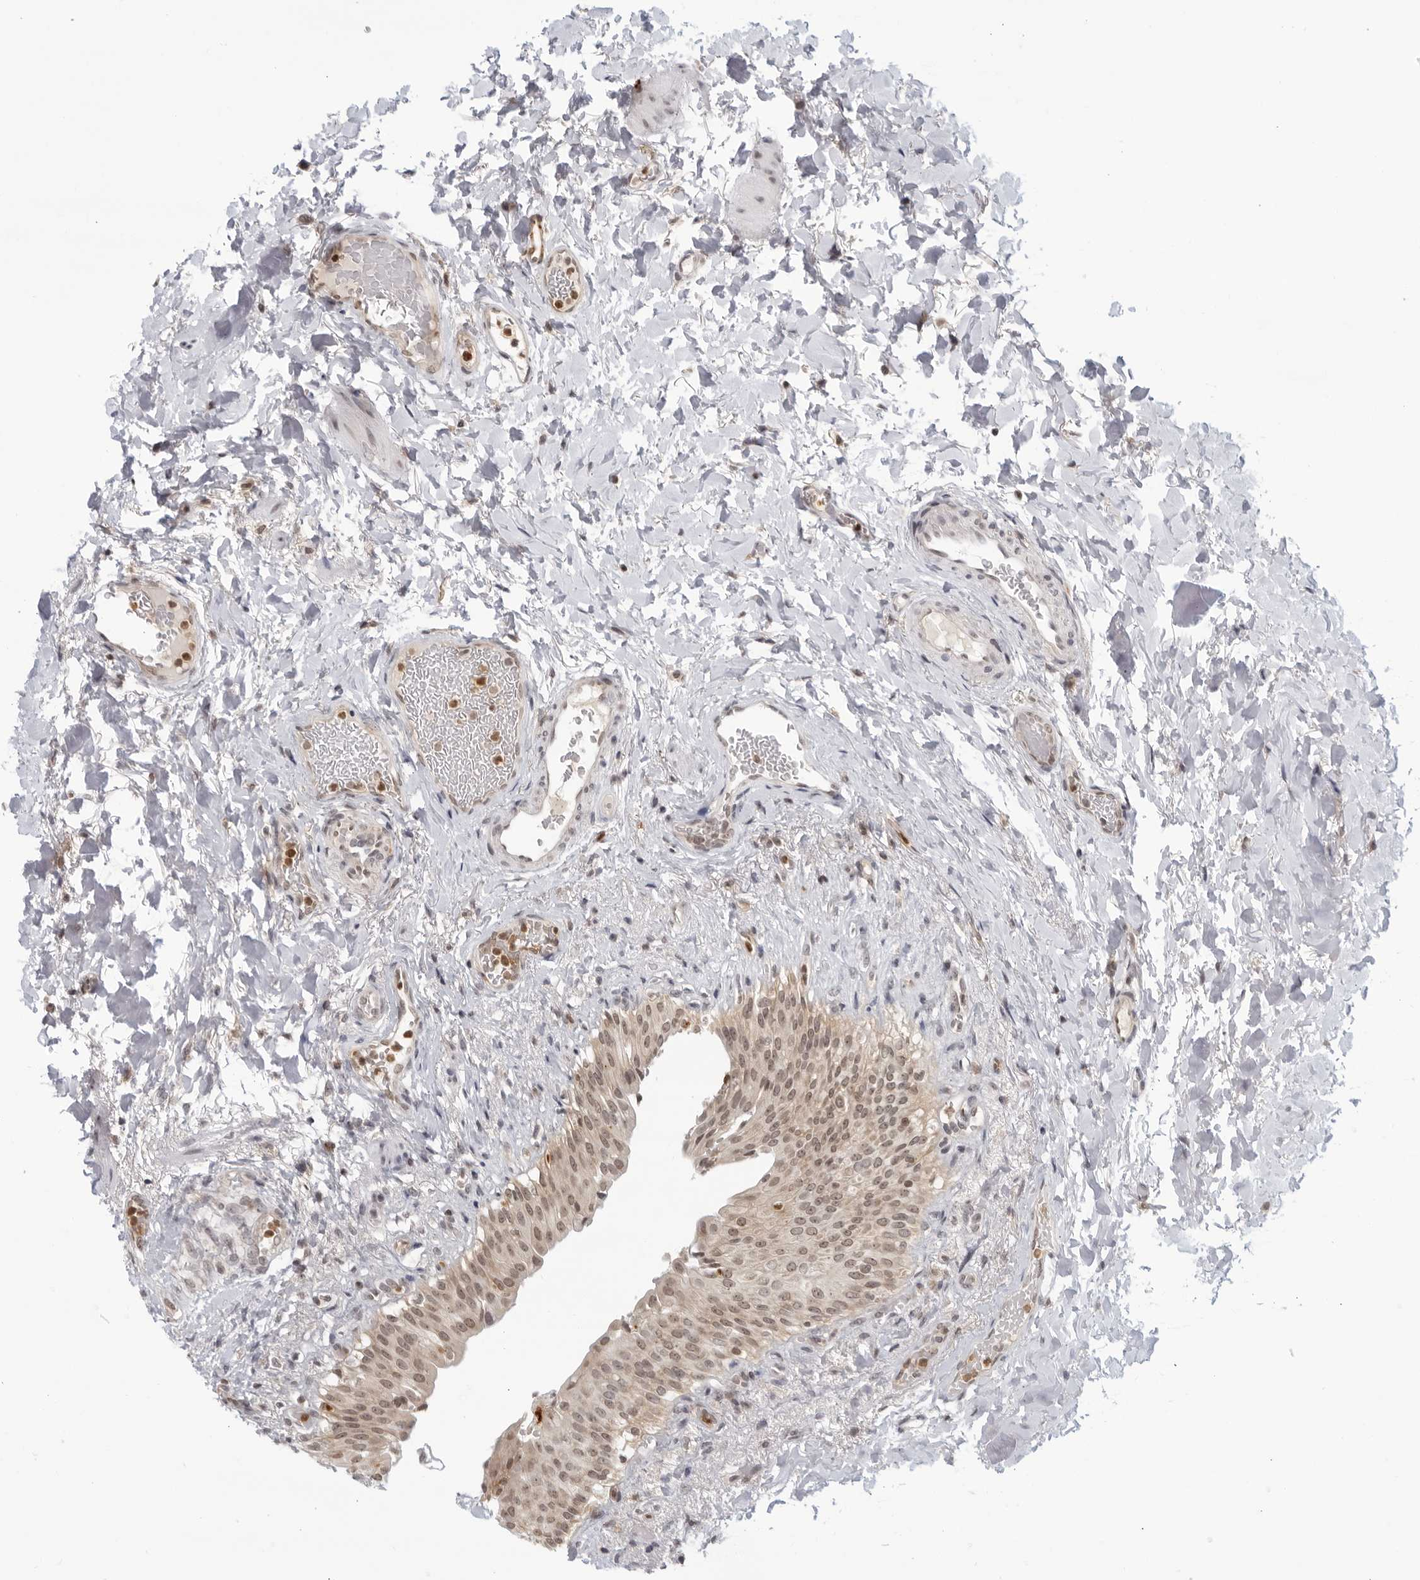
{"staining": {"intensity": "weak", "quantity": "25%-75%", "location": "nuclear"}, "tissue": "urinary bladder", "cell_type": "Urothelial cells", "image_type": "normal", "snomed": [{"axis": "morphology", "description": "Normal tissue, NOS"}, {"axis": "topography", "description": "Urinary bladder"}], "caption": "This is a photomicrograph of IHC staining of normal urinary bladder, which shows weak expression in the nuclear of urothelial cells.", "gene": "CC2D1B", "patient": {"sex": "female", "age": 60}}